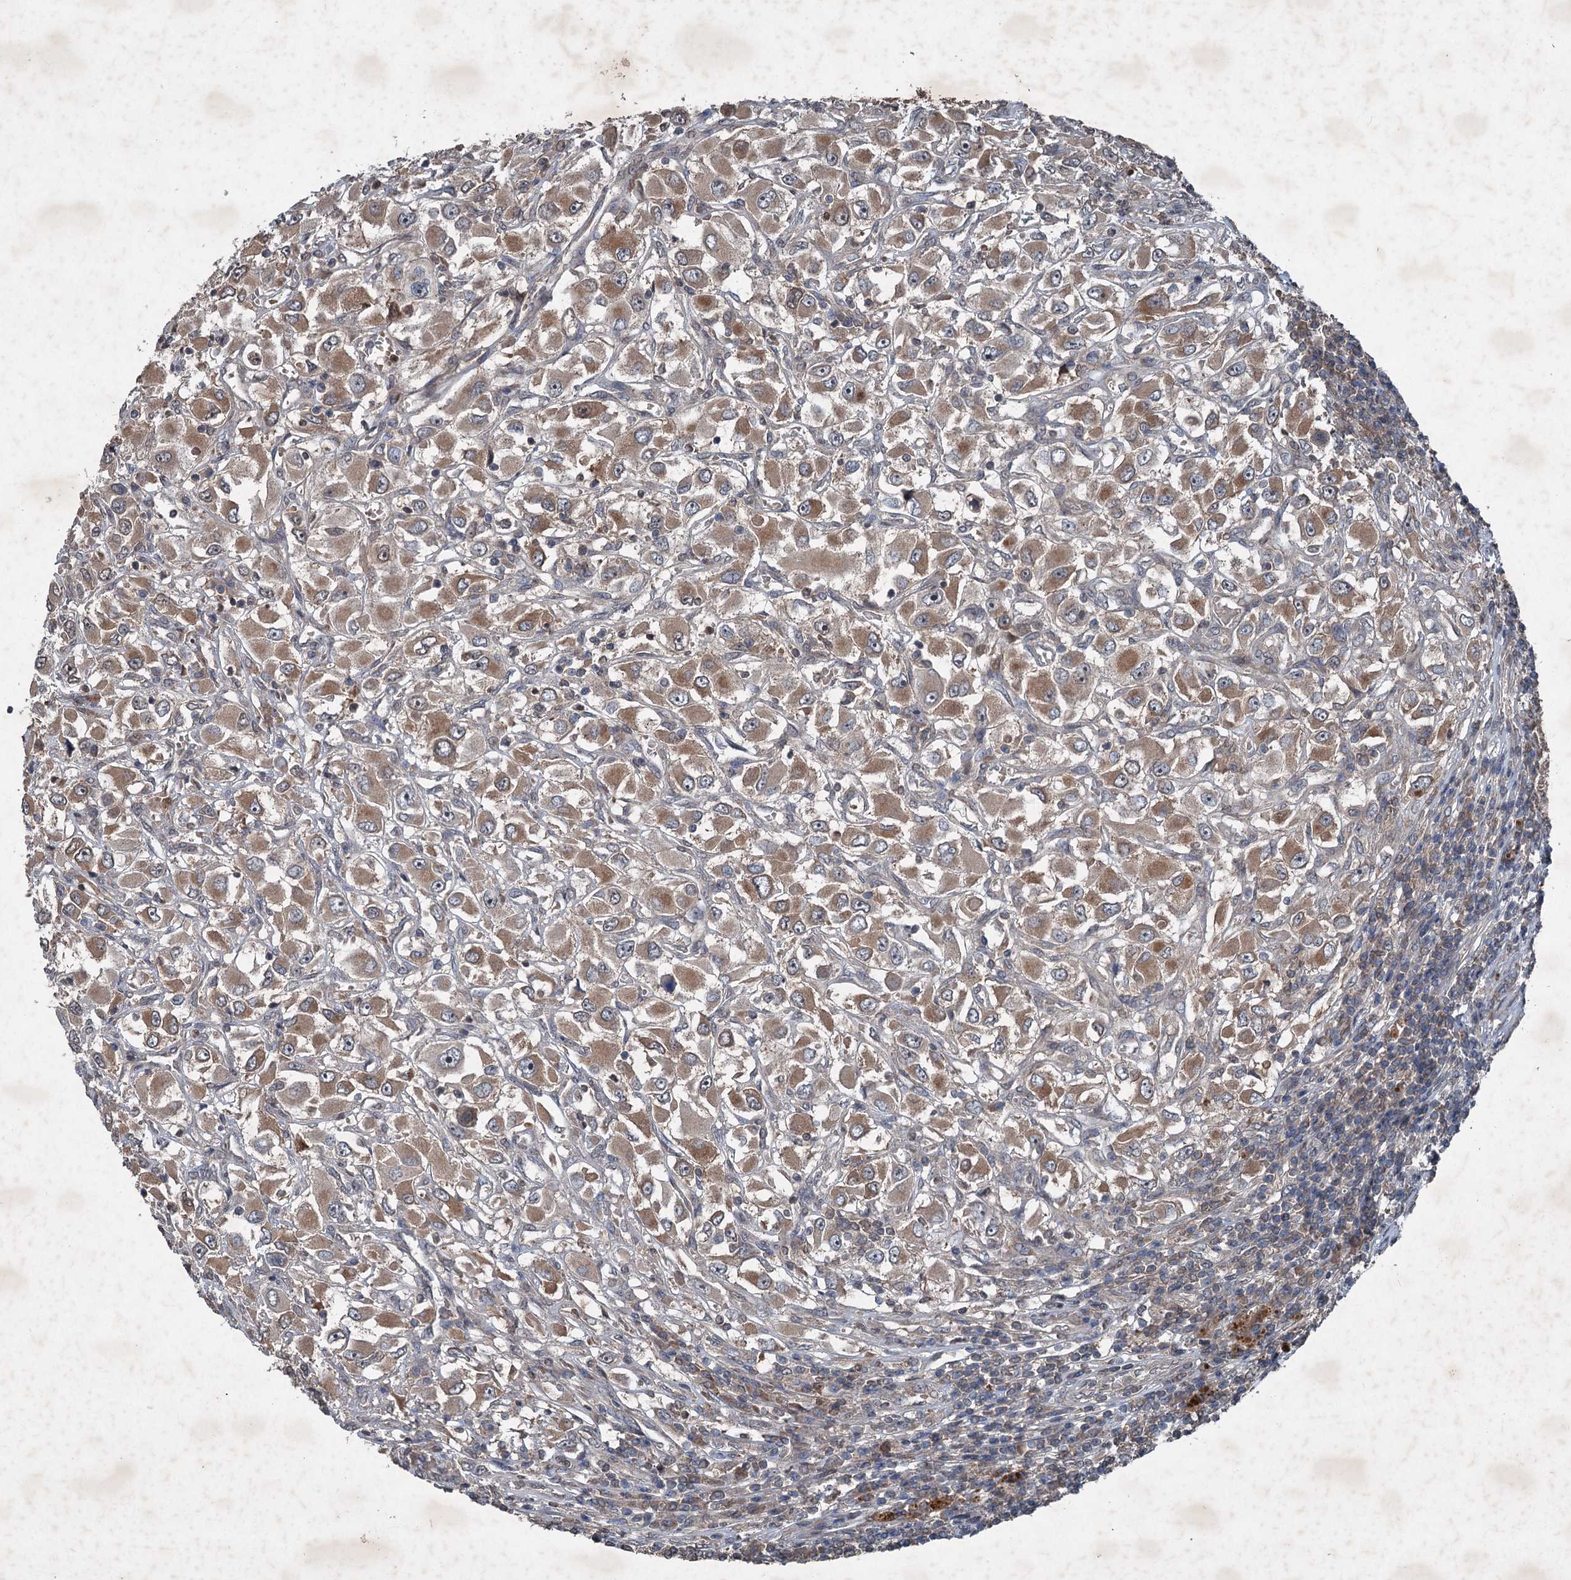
{"staining": {"intensity": "moderate", "quantity": ">75%", "location": "cytoplasmic/membranous"}, "tissue": "renal cancer", "cell_type": "Tumor cells", "image_type": "cancer", "snomed": [{"axis": "morphology", "description": "Adenocarcinoma, NOS"}, {"axis": "topography", "description": "Kidney"}], "caption": "DAB immunohistochemical staining of human renal adenocarcinoma exhibits moderate cytoplasmic/membranous protein expression in about >75% of tumor cells.", "gene": "ALAS1", "patient": {"sex": "female", "age": 52}}